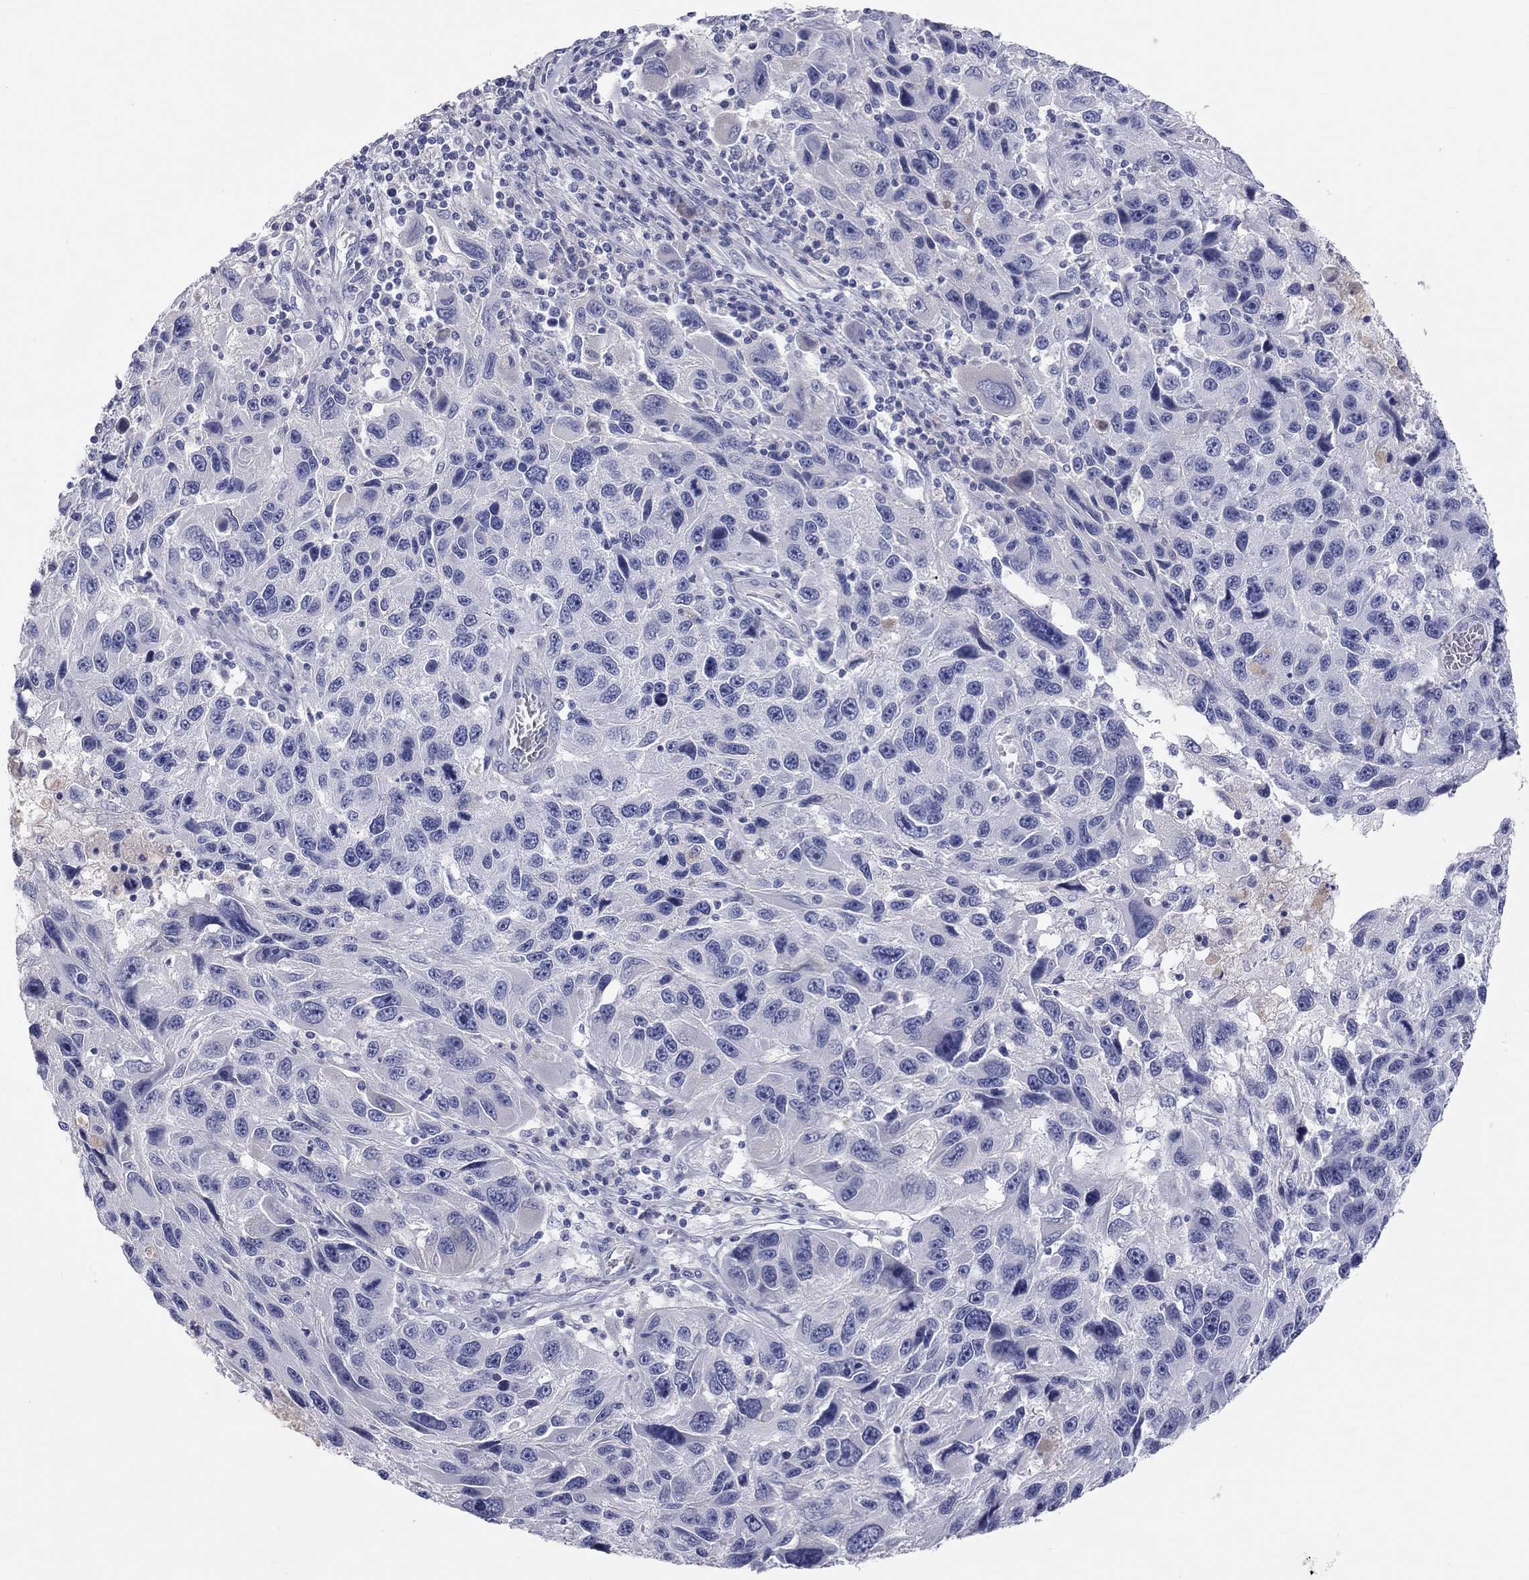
{"staining": {"intensity": "negative", "quantity": "none", "location": "none"}, "tissue": "melanoma", "cell_type": "Tumor cells", "image_type": "cancer", "snomed": [{"axis": "morphology", "description": "Malignant melanoma, NOS"}, {"axis": "topography", "description": "Skin"}], "caption": "A photomicrograph of human melanoma is negative for staining in tumor cells.", "gene": "ST7L", "patient": {"sex": "male", "age": 53}}